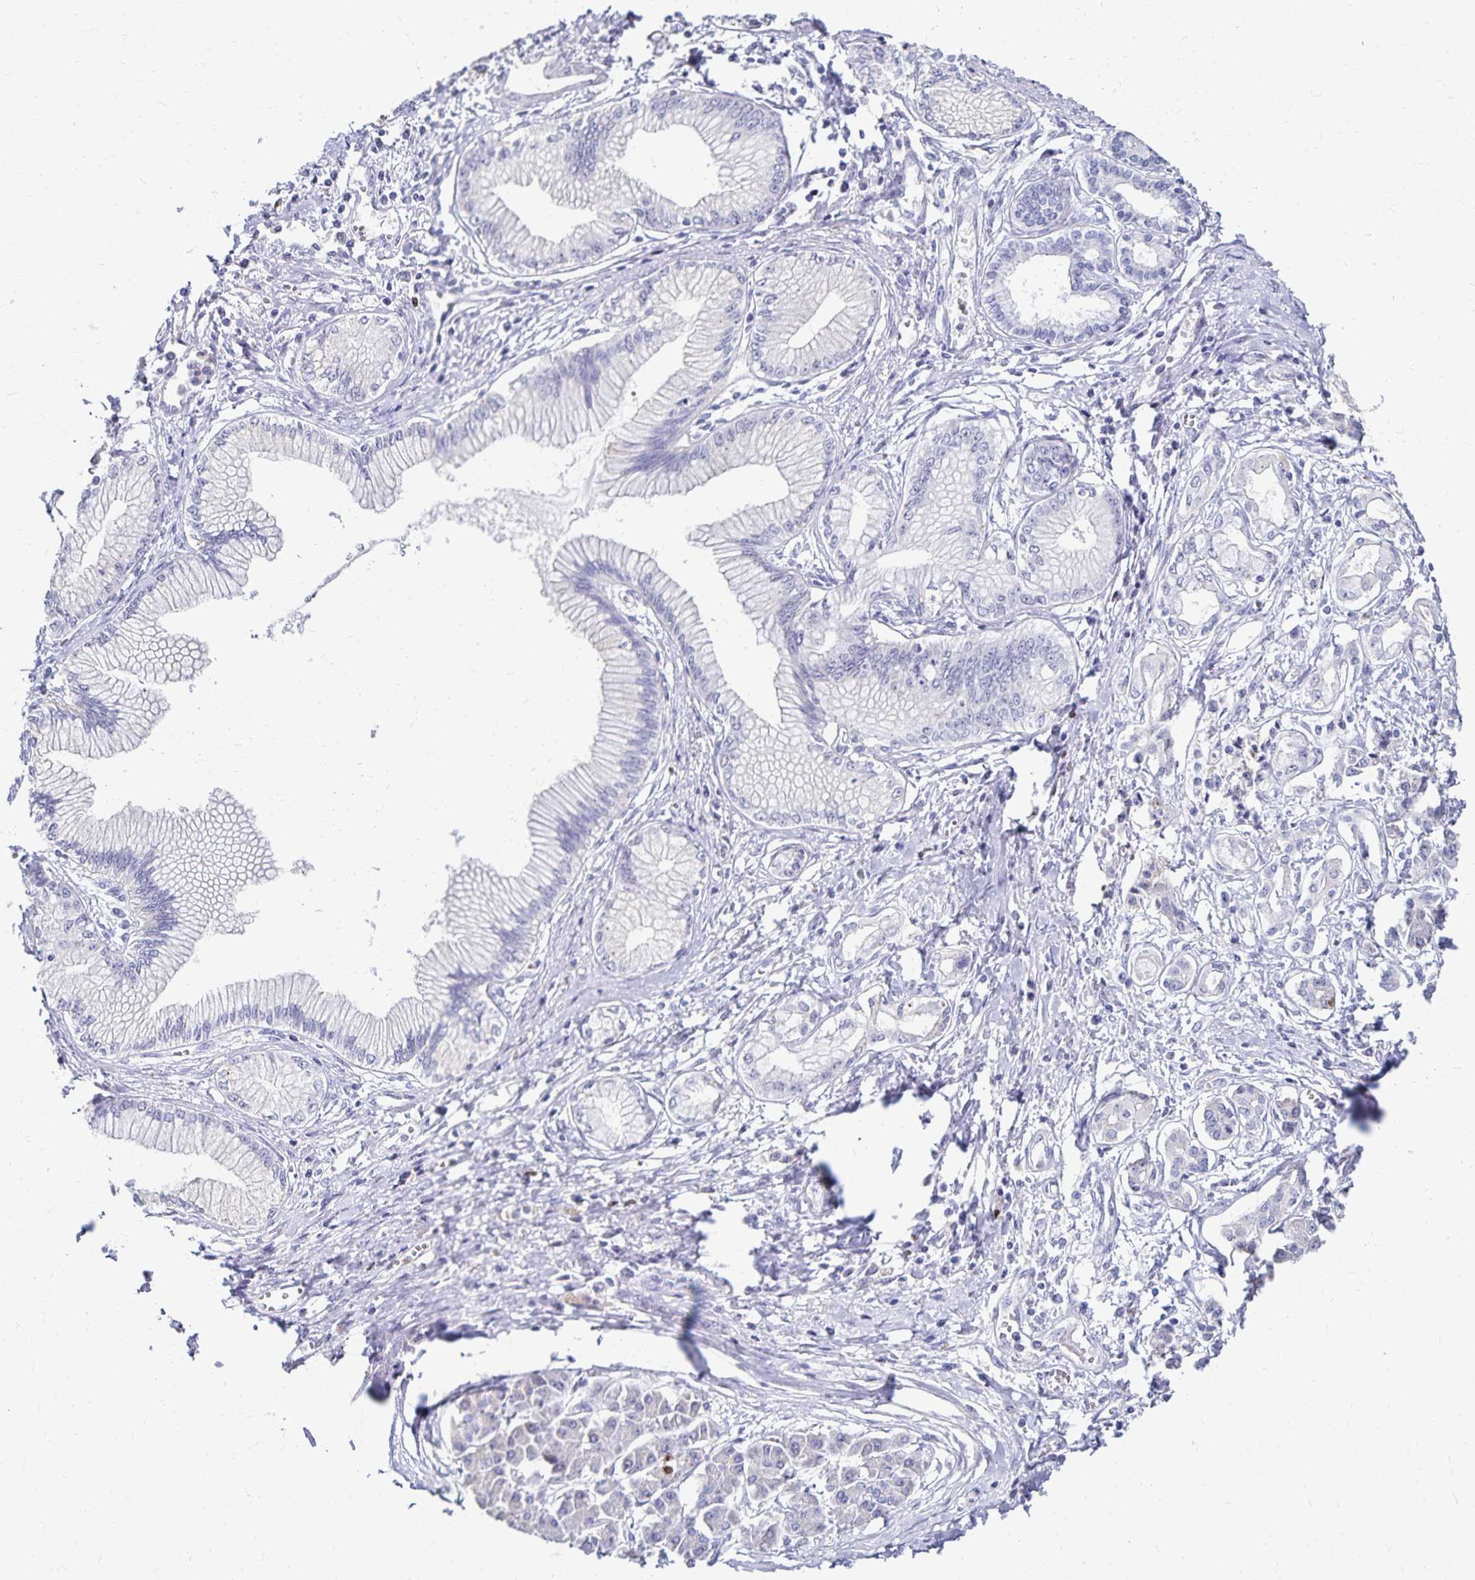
{"staining": {"intensity": "negative", "quantity": "none", "location": "none"}, "tissue": "pancreatic cancer", "cell_type": "Tumor cells", "image_type": "cancer", "snomed": [{"axis": "morphology", "description": "Adenocarcinoma, NOS"}, {"axis": "topography", "description": "Pancreas"}], "caption": "An image of adenocarcinoma (pancreatic) stained for a protein reveals no brown staining in tumor cells.", "gene": "PAX5", "patient": {"sex": "female", "age": 68}}